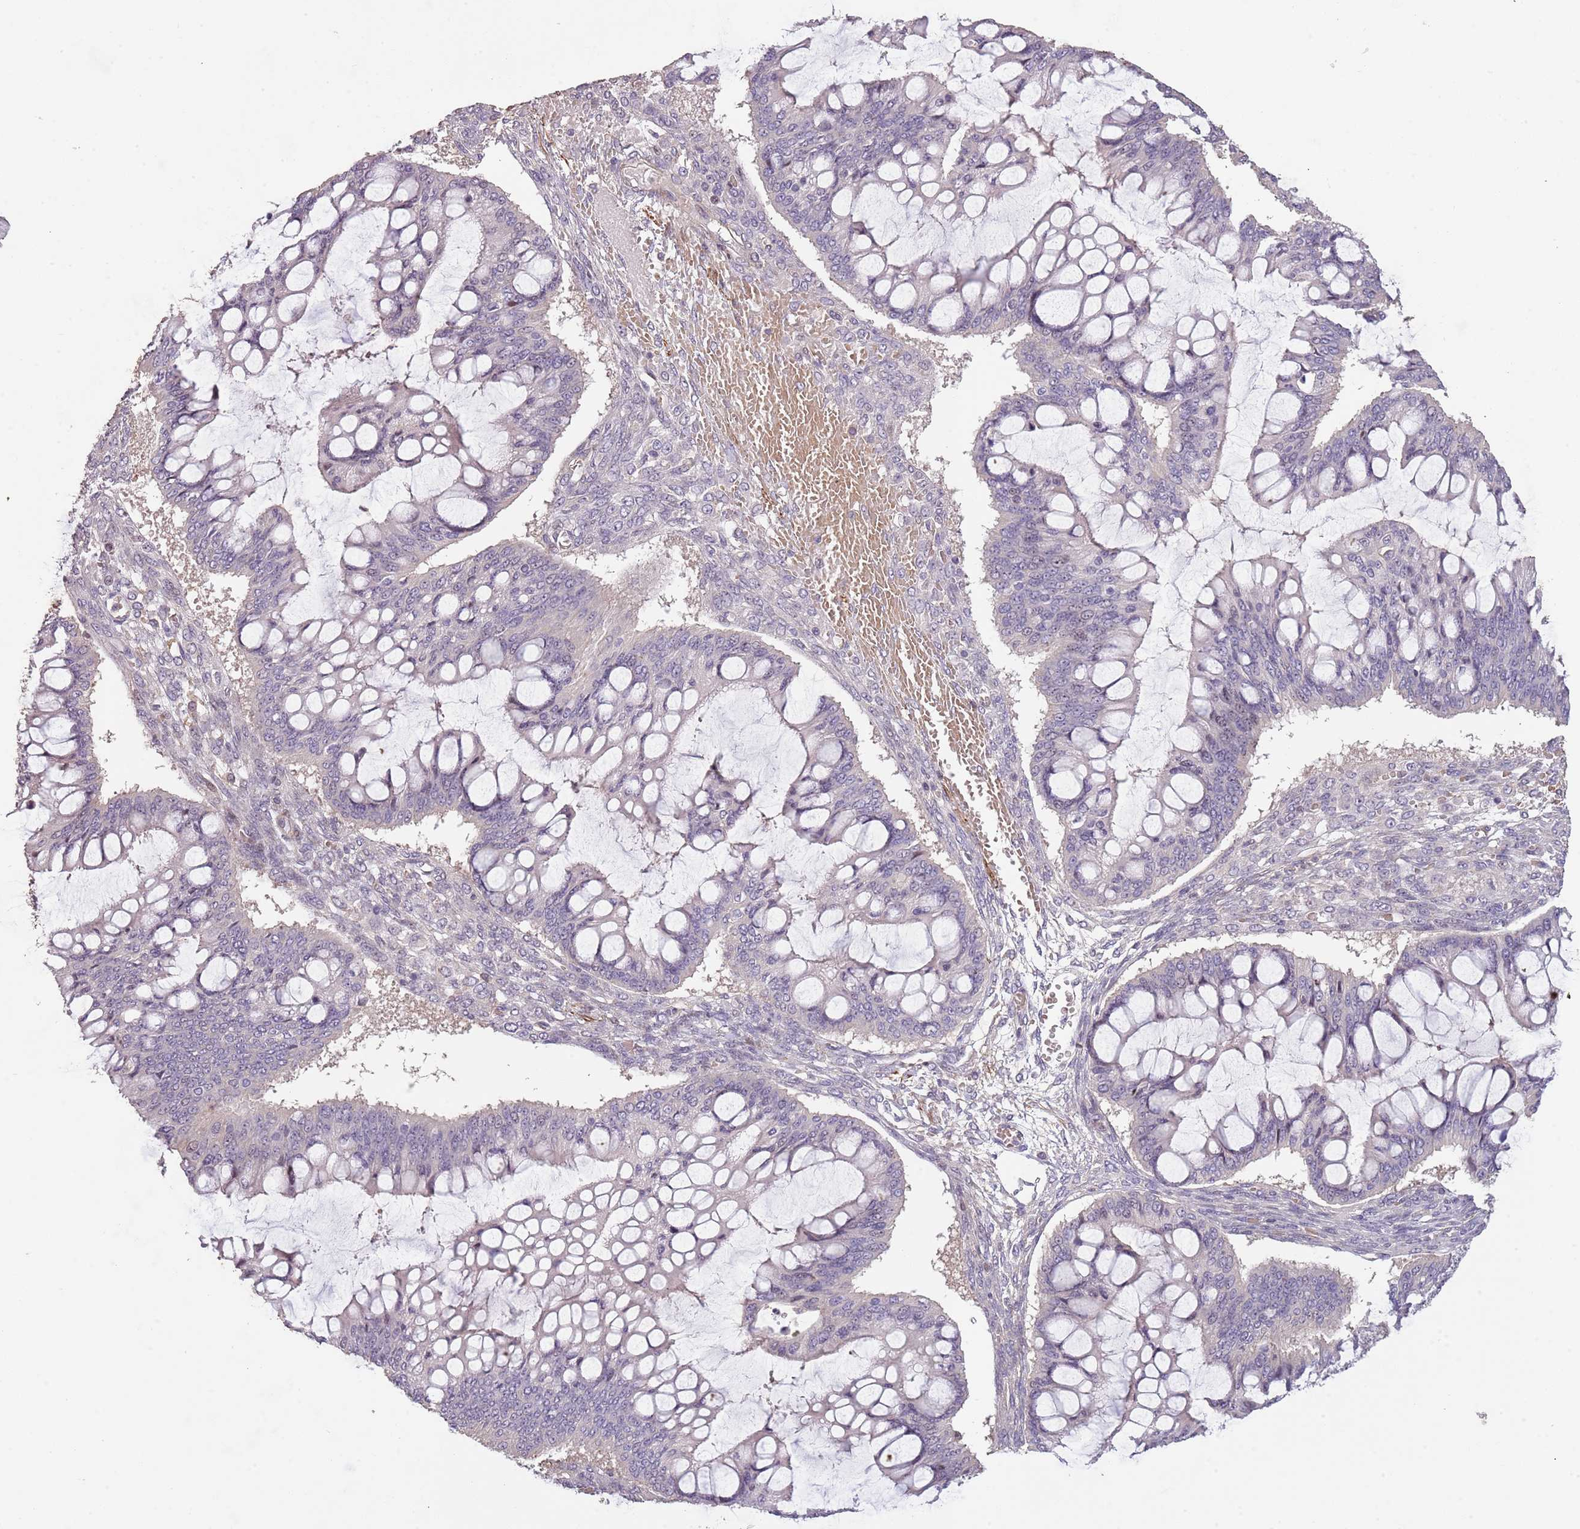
{"staining": {"intensity": "negative", "quantity": "none", "location": "none"}, "tissue": "ovarian cancer", "cell_type": "Tumor cells", "image_type": "cancer", "snomed": [{"axis": "morphology", "description": "Cystadenocarcinoma, mucinous, NOS"}, {"axis": "topography", "description": "Ovary"}], "caption": "This is an IHC histopathology image of ovarian cancer (mucinous cystadenocarcinoma). There is no expression in tumor cells.", "gene": "ADTRP", "patient": {"sex": "female", "age": 73}}